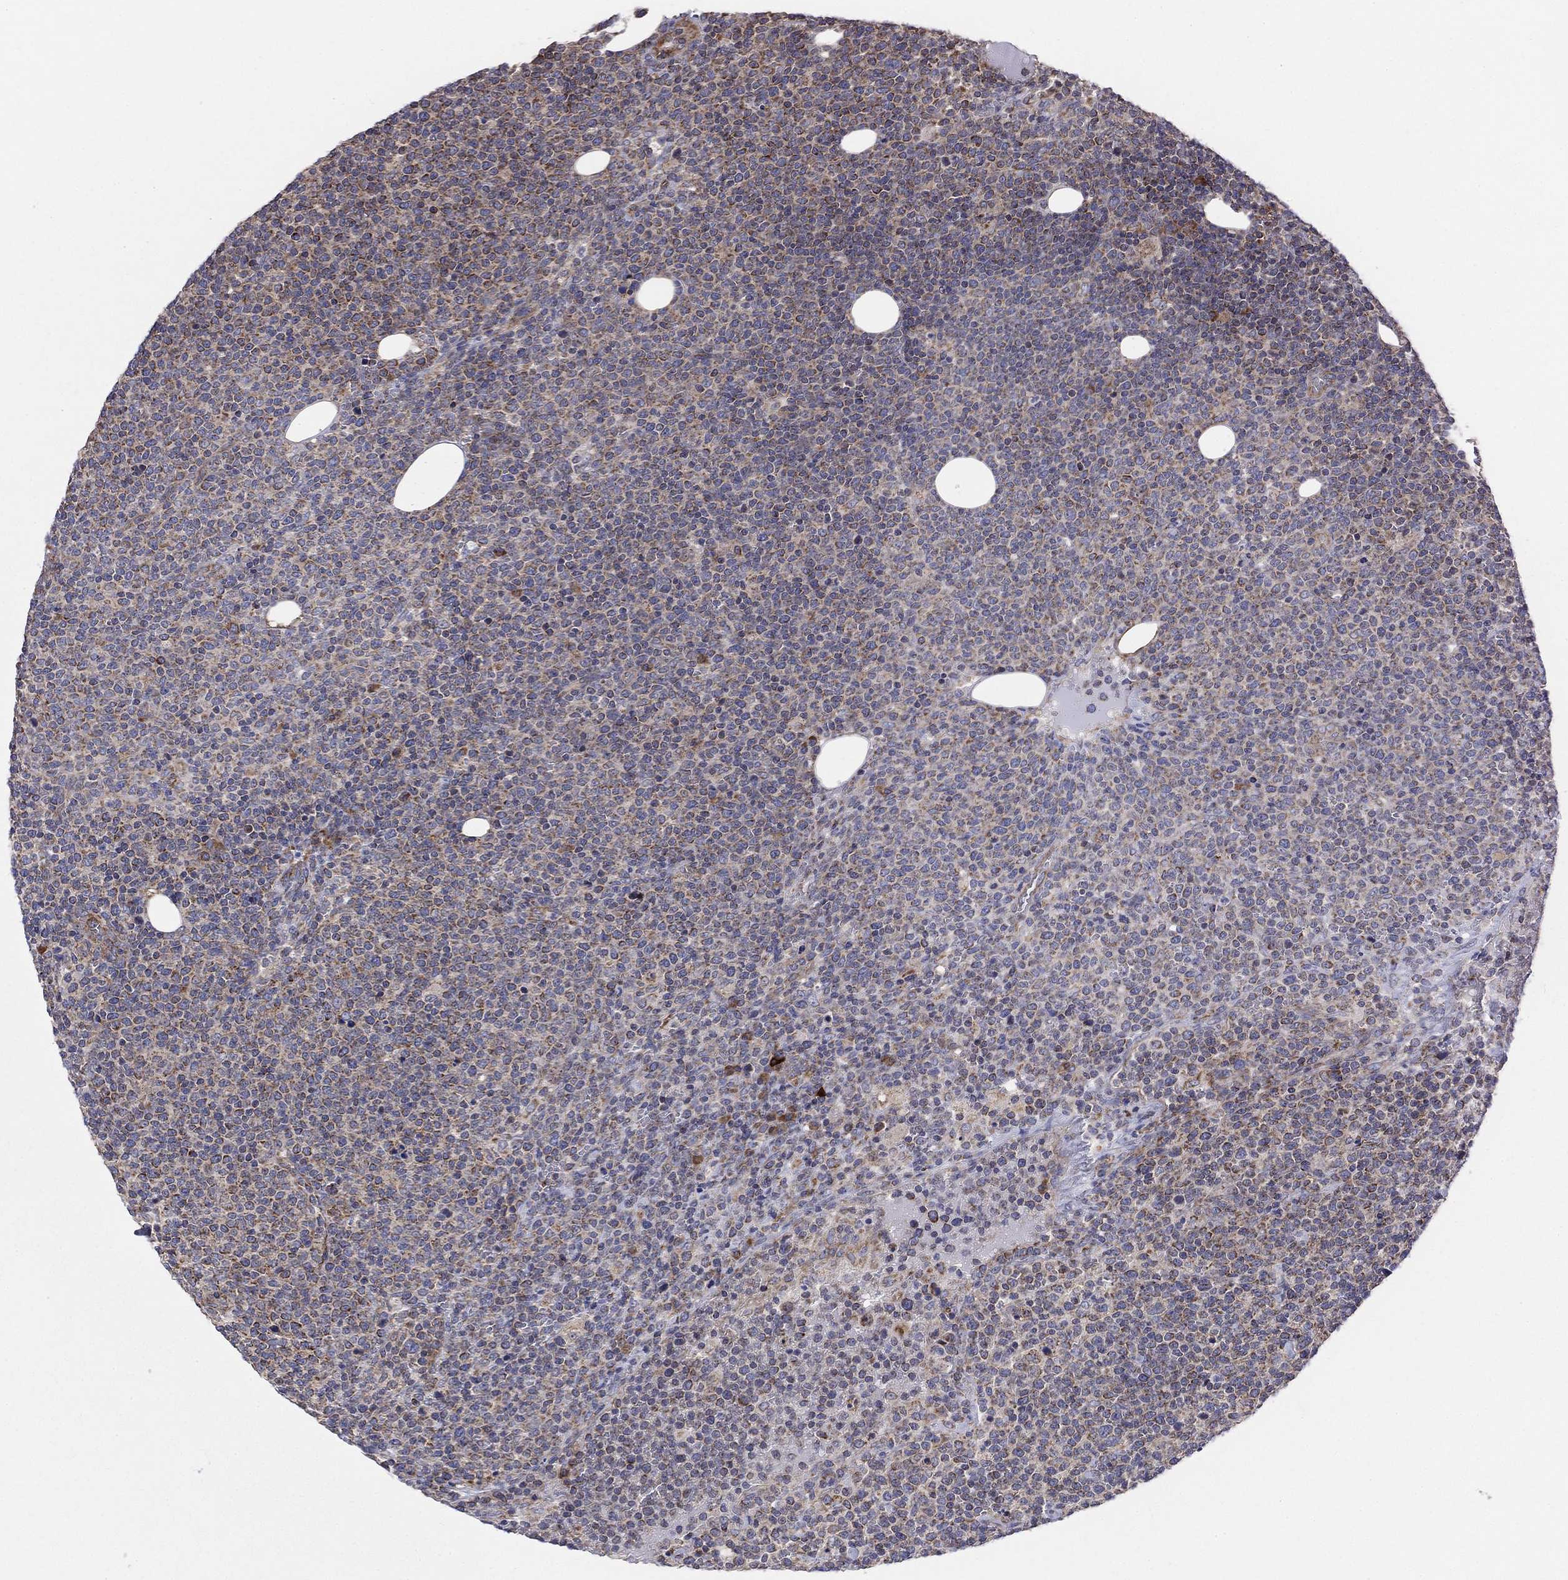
{"staining": {"intensity": "weak", "quantity": "25%-75%", "location": "cytoplasmic/membranous"}, "tissue": "lymphoma", "cell_type": "Tumor cells", "image_type": "cancer", "snomed": [{"axis": "morphology", "description": "Malignant lymphoma, non-Hodgkin's type, High grade"}, {"axis": "topography", "description": "Lymph node"}], "caption": "Protein staining of high-grade malignant lymphoma, non-Hodgkin's type tissue demonstrates weak cytoplasmic/membranous staining in approximately 25%-75% of tumor cells.", "gene": "RPLP0", "patient": {"sex": "male", "age": 61}}